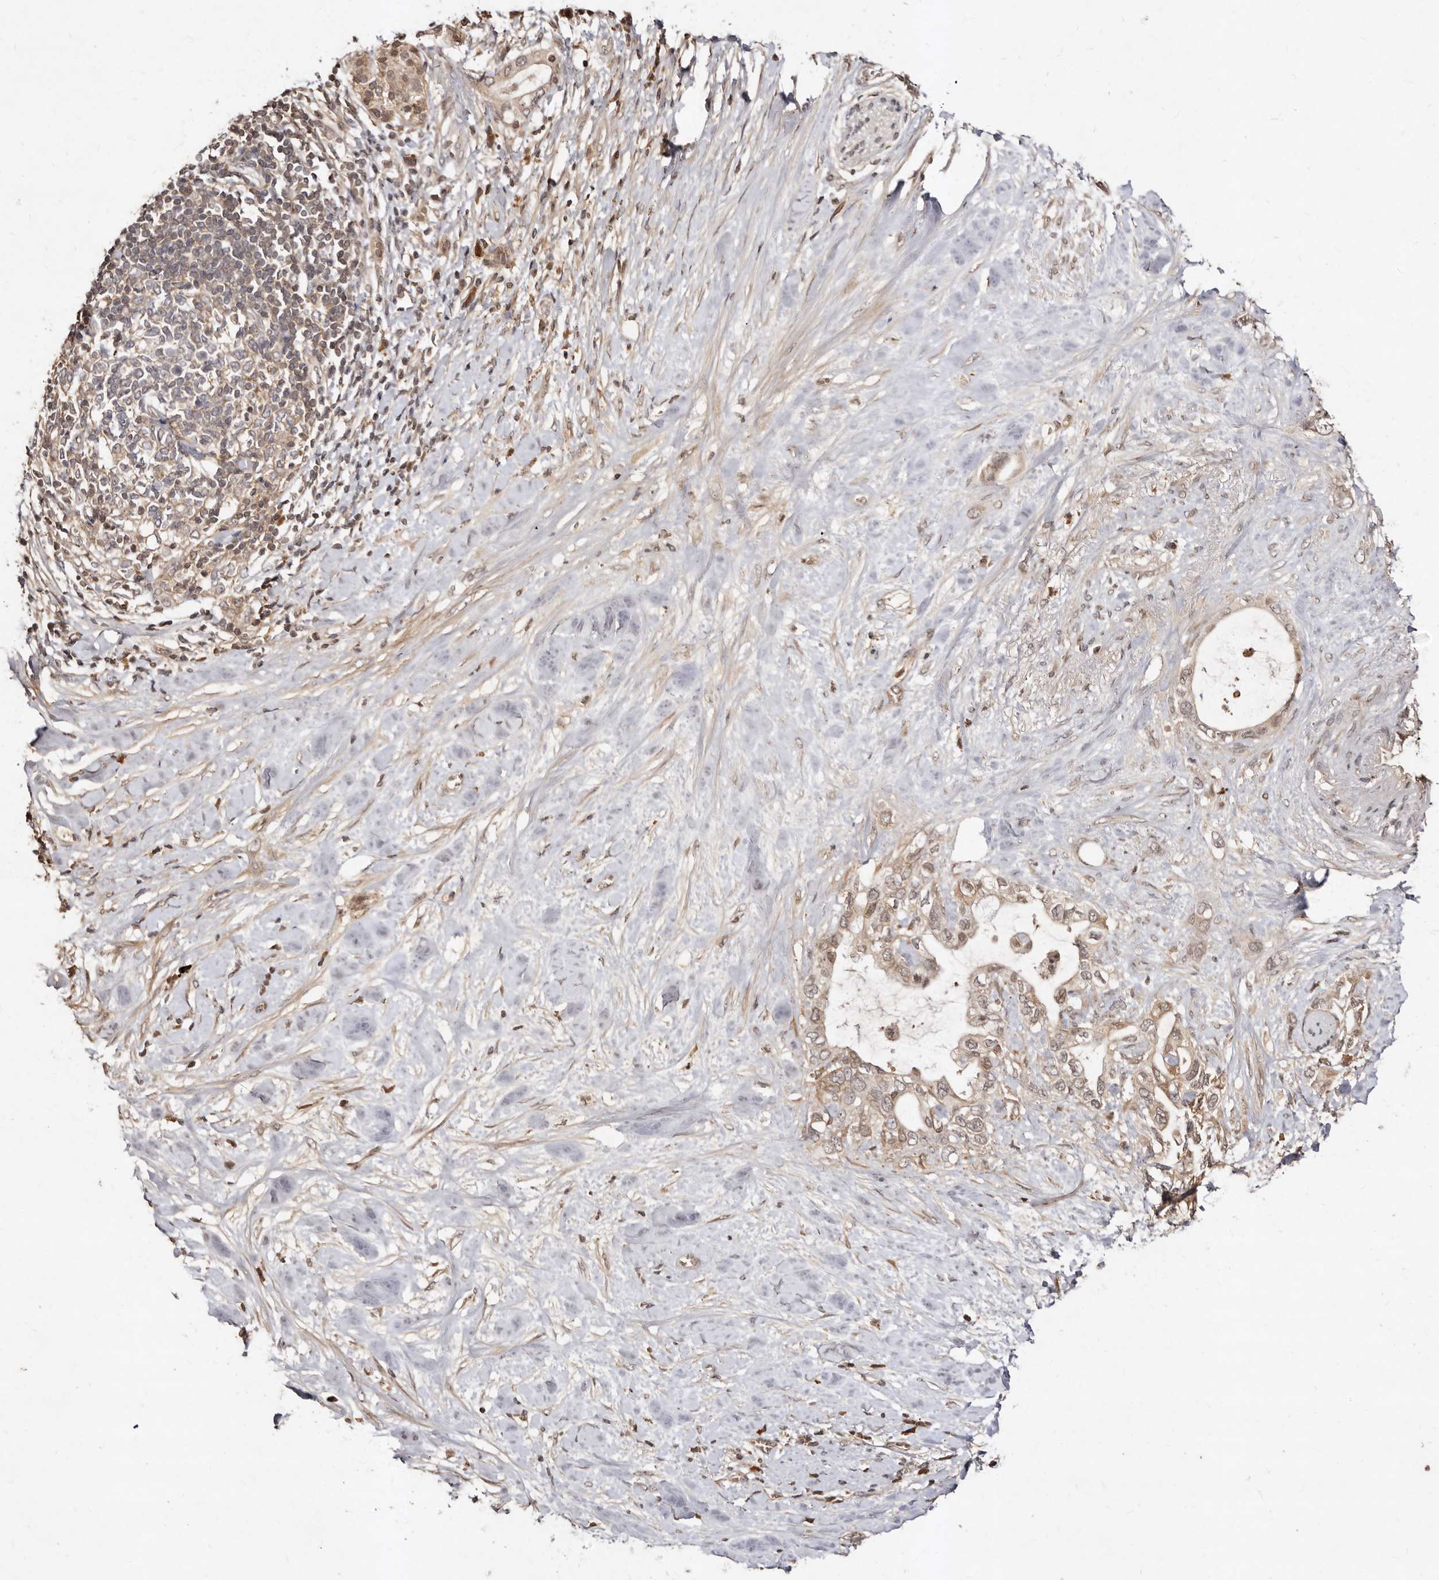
{"staining": {"intensity": "weak", "quantity": "25%-75%", "location": "cytoplasmic/membranous,nuclear"}, "tissue": "pancreatic cancer", "cell_type": "Tumor cells", "image_type": "cancer", "snomed": [{"axis": "morphology", "description": "Adenocarcinoma, NOS"}, {"axis": "topography", "description": "Pancreas"}], "caption": "This is an image of immunohistochemistry staining of pancreatic cancer, which shows weak staining in the cytoplasmic/membranous and nuclear of tumor cells.", "gene": "LCORL", "patient": {"sex": "female", "age": 56}}